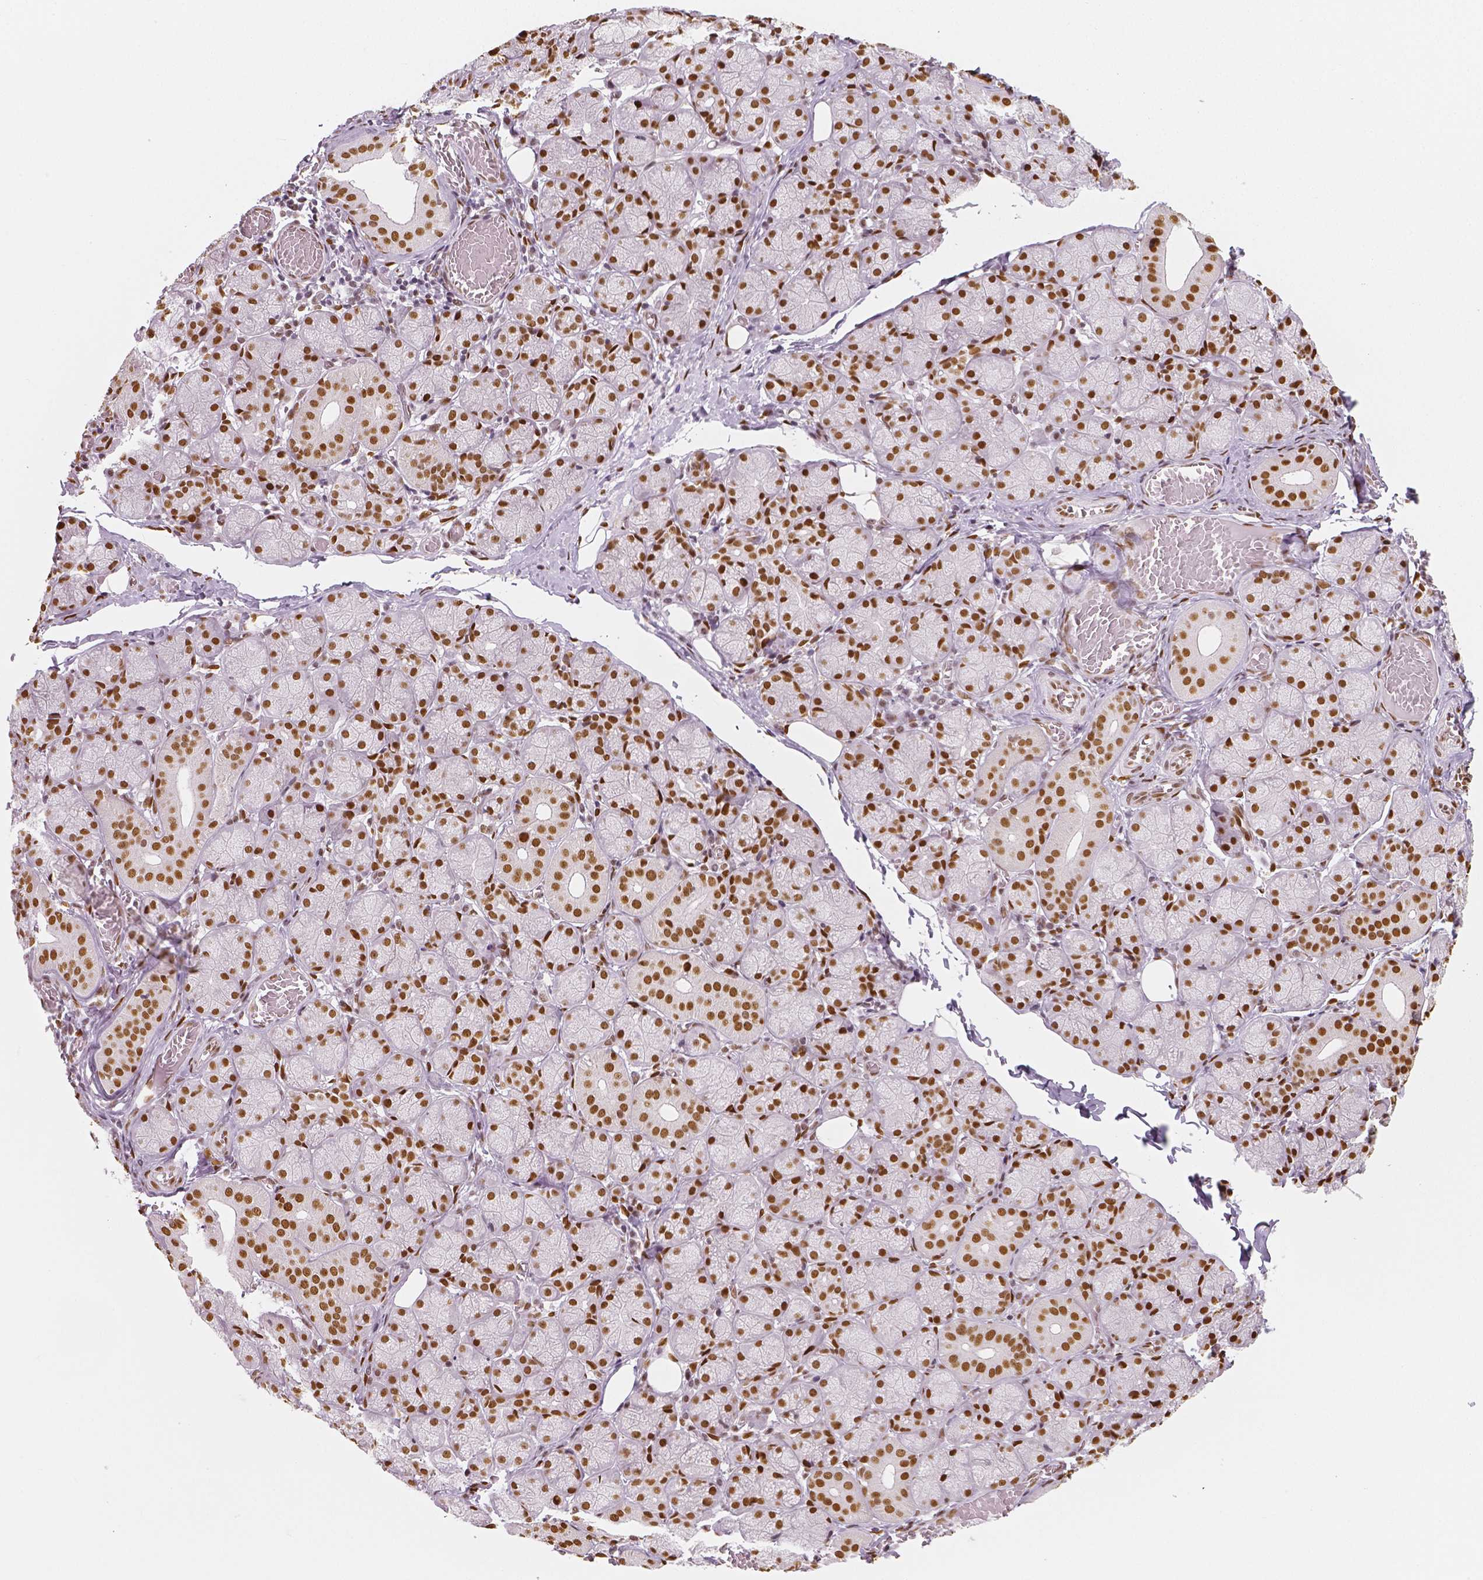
{"staining": {"intensity": "strong", "quantity": ">75%", "location": "nuclear"}, "tissue": "salivary gland", "cell_type": "Glandular cells", "image_type": "normal", "snomed": [{"axis": "morphology", "description": "Normal tissue, NOS"}, {"axis": "topography", "description": "Salivary gland"}, {"axis": "topography", "description": "Peripheral nerve tissue"}], "caption": "IHC (DAB) staining of benign human salivary gland demonstrates strong nuclear protein staining in about >75% of glandular cells. Immunohistochemistry (ihc) stains the protein in brown and the nuclei are stained blue.", "gene": "NUCKS1", "patient": {"sex": "female", "age": 24}}